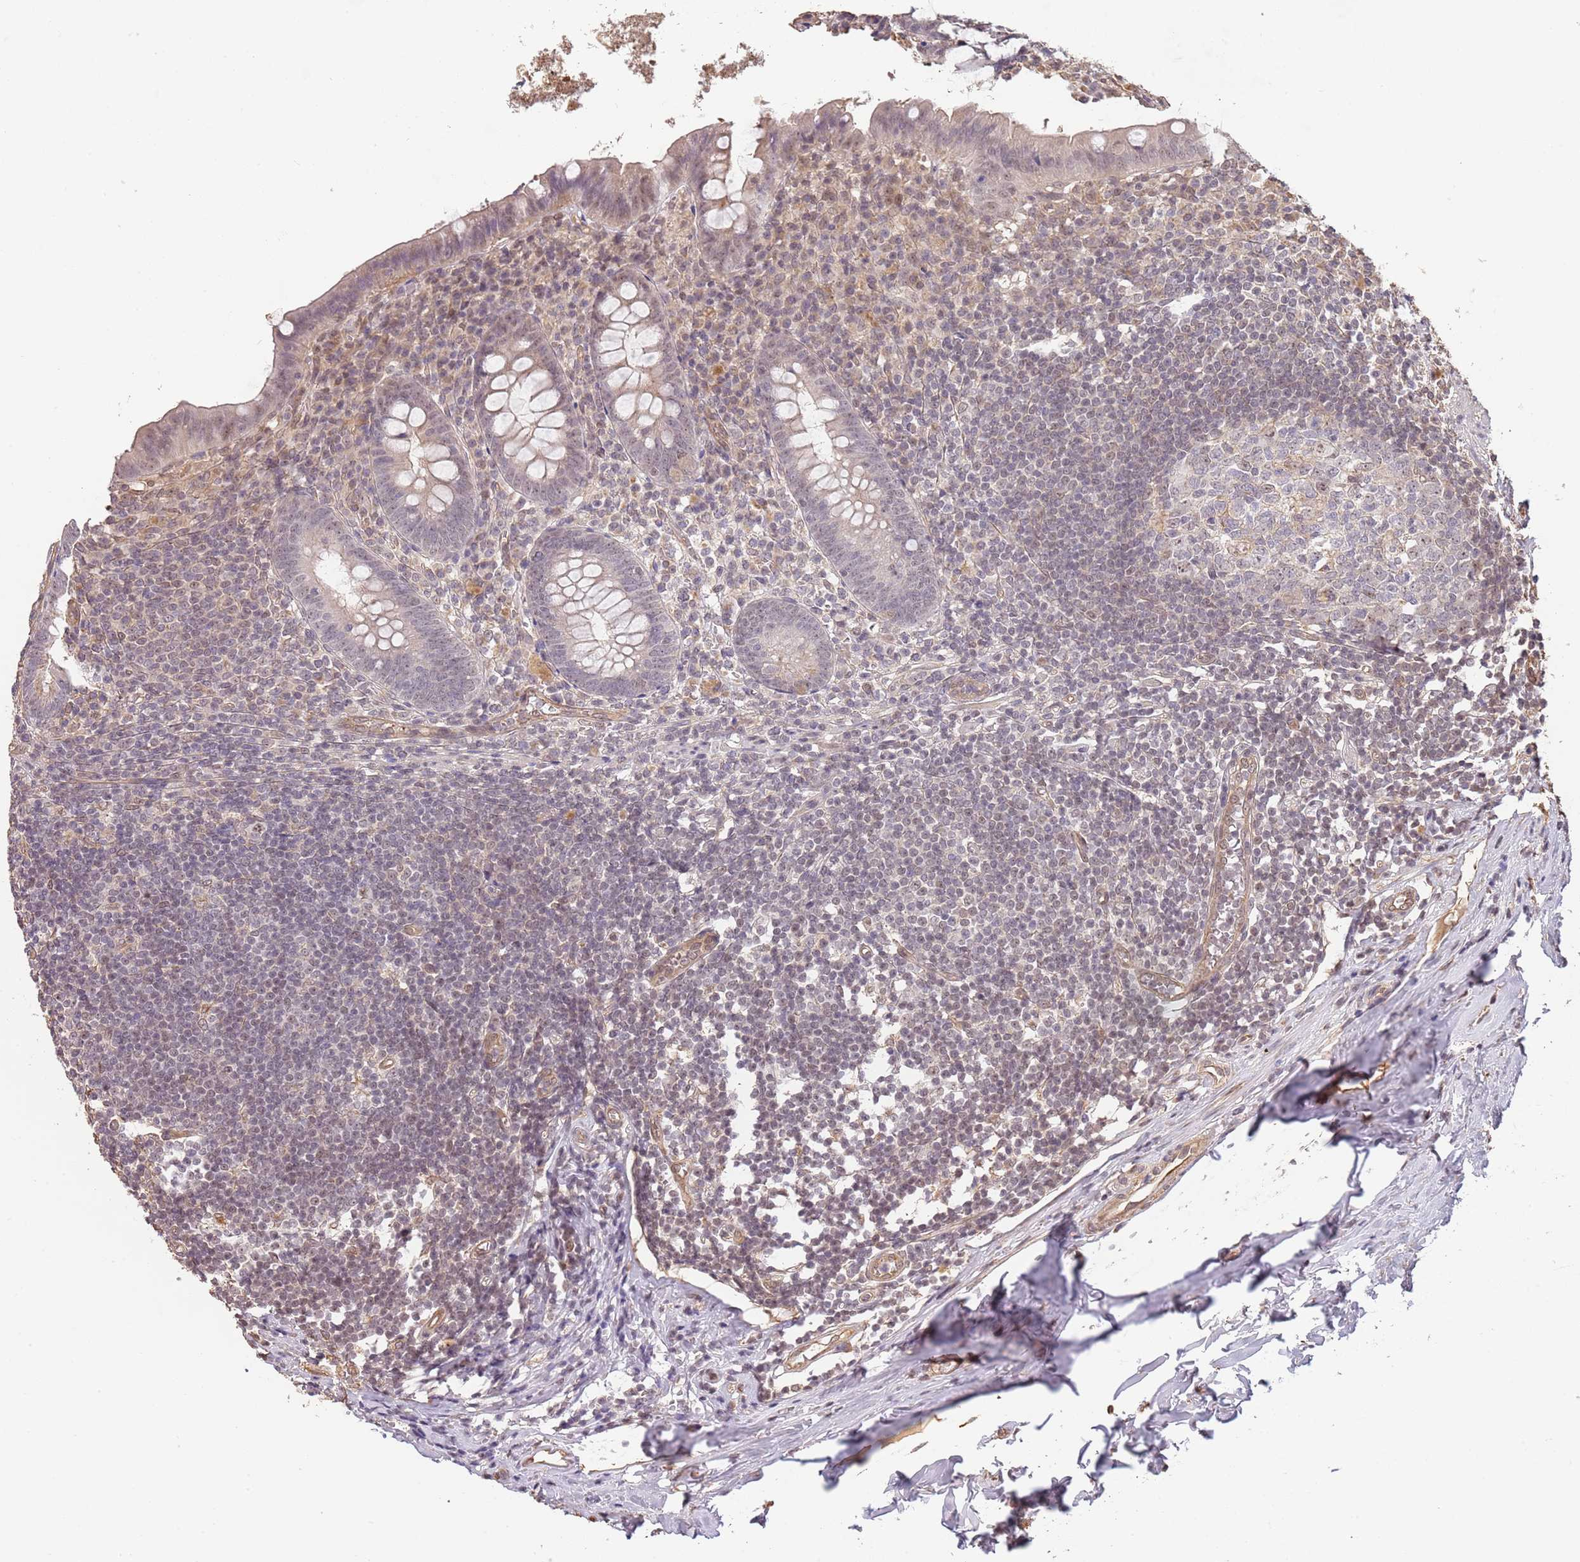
{"staining": {"intensity": "weak", "quantity": "25%-75%", "location": "nuclear"}, "tissue": "appendix", "cell_type": "Glandular cells", "image_type": "normal", "snomed": [{"axis": "morphology", "description": "Normal tissue, NOS"}, {"axis": "topography", "description": "Appendix"}], "caption": "Protein expression analysis of normal human appendix reveals weak nuclear expression in approximately 25%-75% of glandular cells. The staining was performed using DAB, with brown indicating positive protein expression. Nuclei are stained blue with hematoxylin.", "gene": "SURF2", "patient": {"sex": "female", "age": 51}}